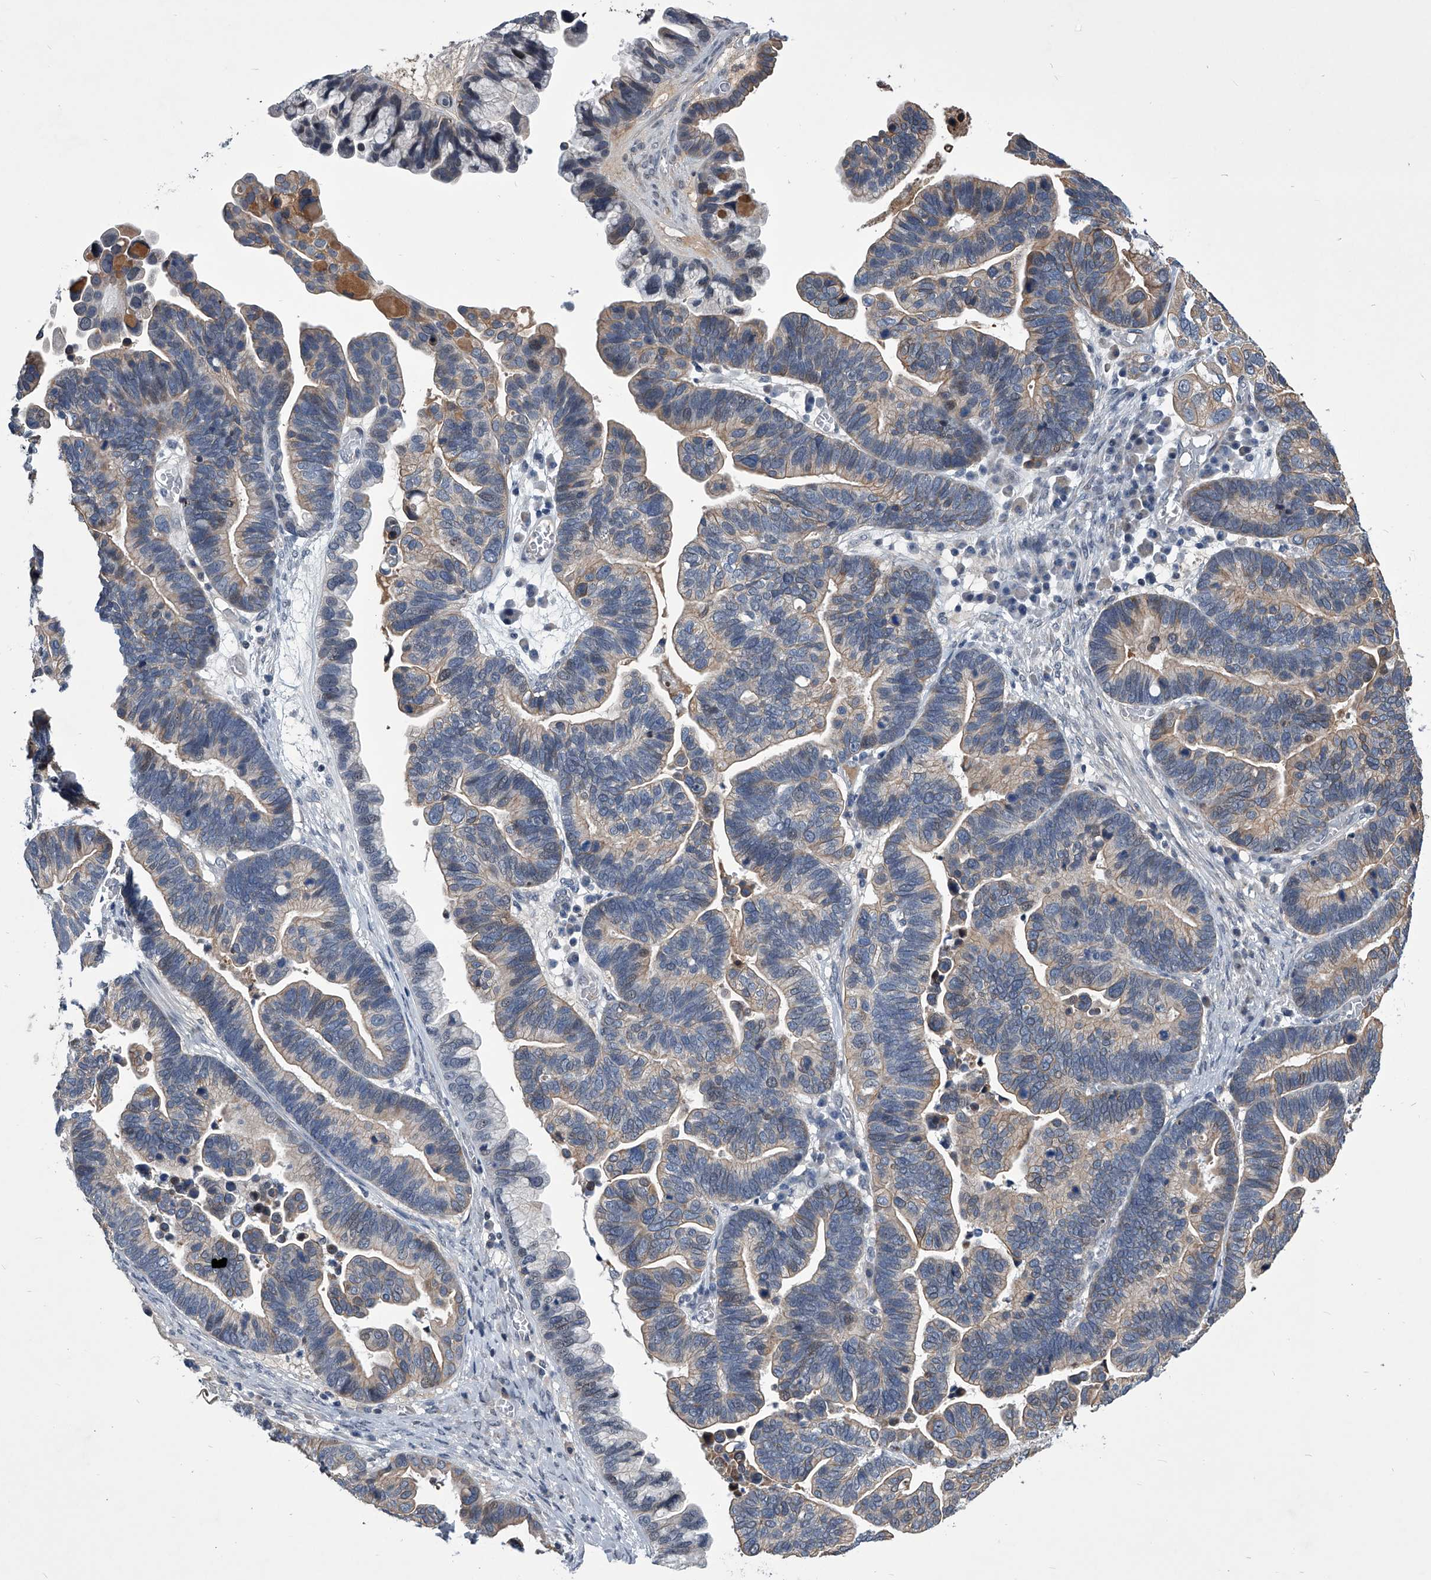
{"staining": {"intensity": "weak", "quantity": "25%-75%", "location": "cytoplasmic/membranous"}, "tissue": "ovarian cancer", "cell_type": "Tumor cells", "image_type": "cancer", "snomed": [{"axis": "morphology", "description": "Cystadenocarcinoma, serous, NOS"}, {"axis": "topography", "description": "Ovary"}], "caption": "Weak cytoplasmic/membranous positivity is appreciated in approximately 25%-75% of tumor cells in ovarian cancer. (Stains: DAB in brown, nuclei in blue, Microscopy: brightfield microscopy at high magnification).", "gene": "ZNF76", "patient": {"sex": "female", "age": 56}}